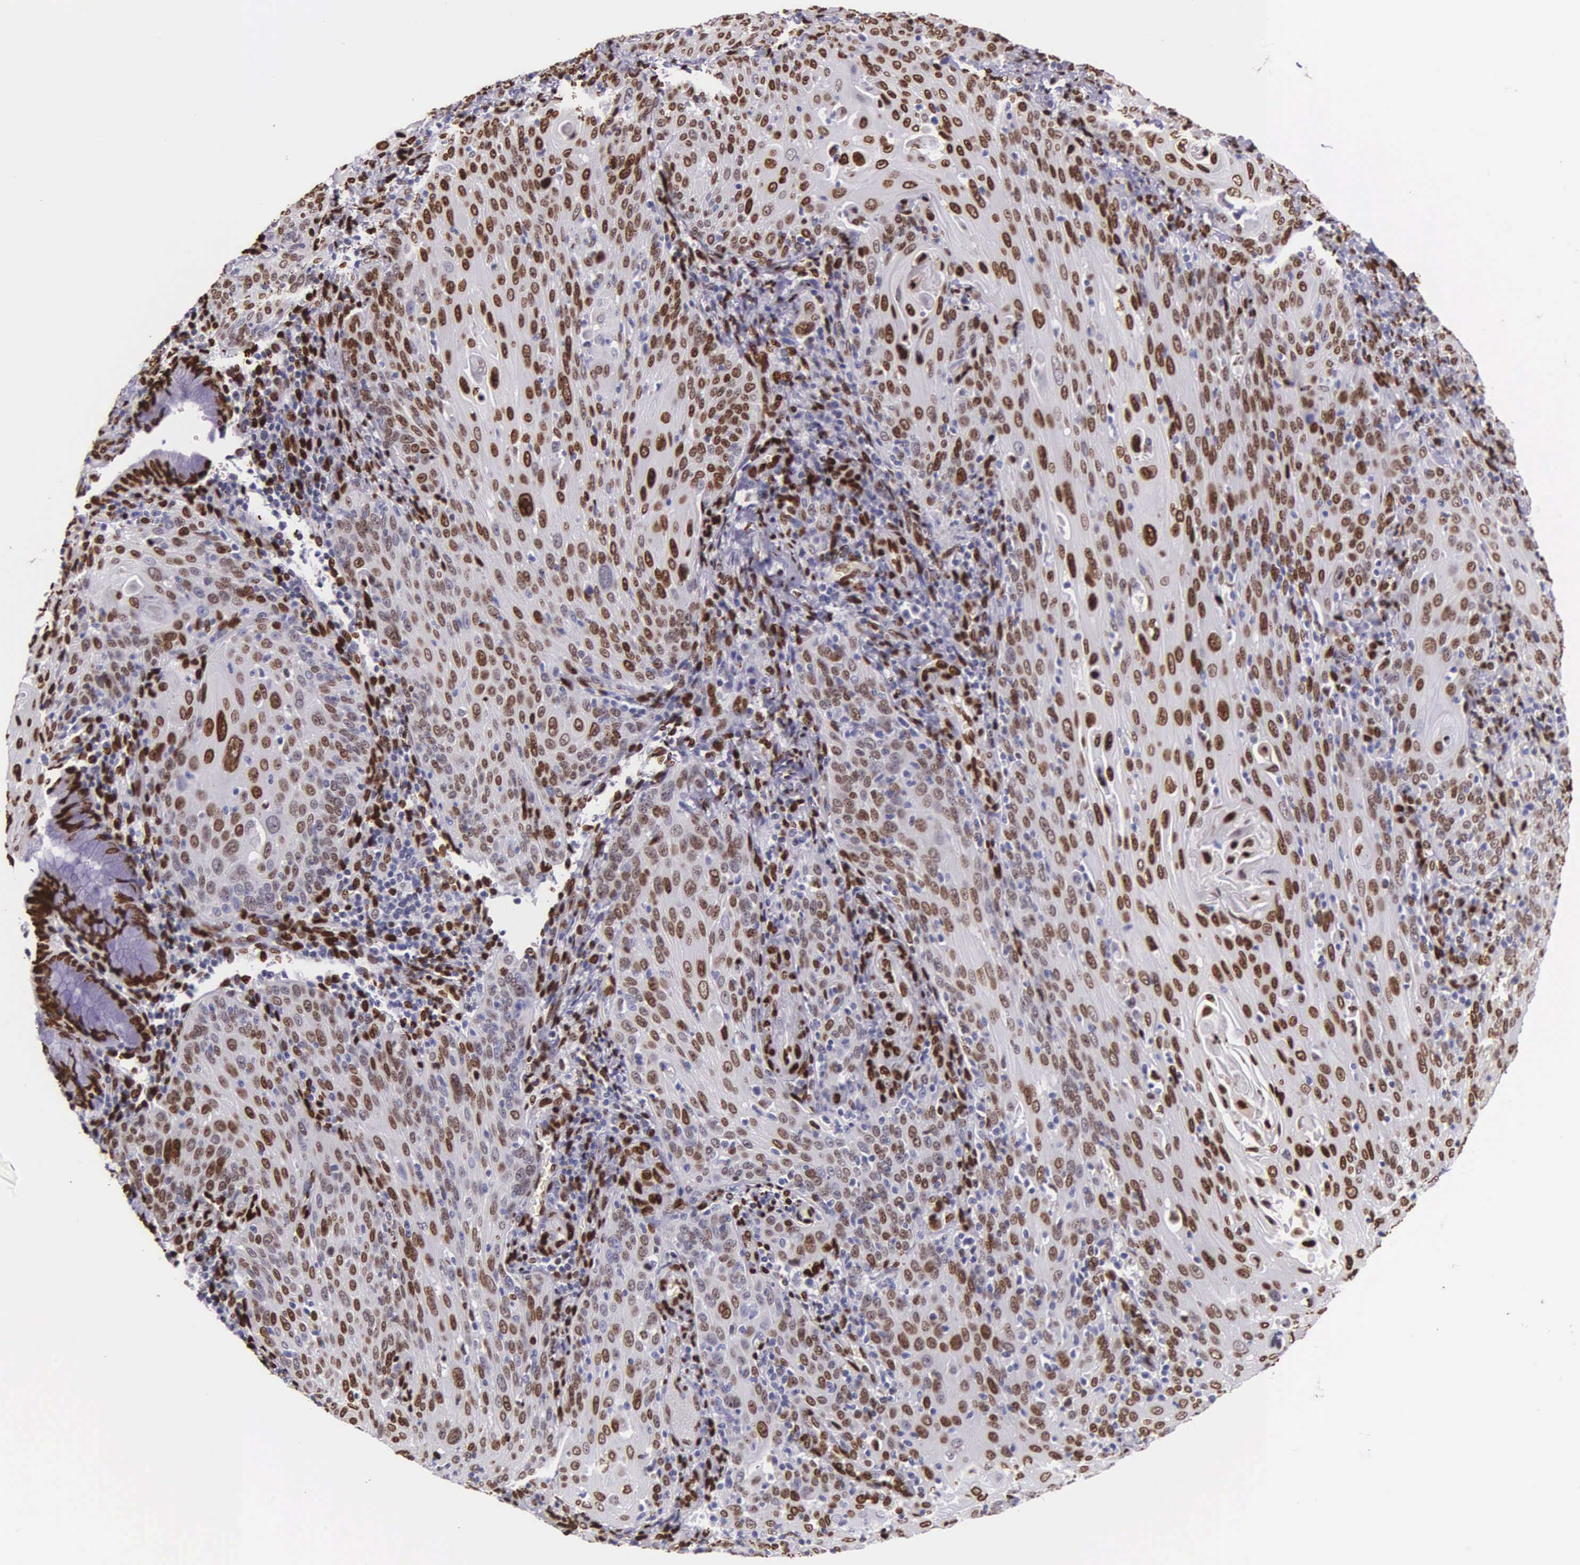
{"staining": {"intensity": "strong", "quantity": ">75%", "location": "nuclear"}, "tissue": "cervical cancer", "cell_type": "Tumor cells", "image_type": "cancer", "snomed": [{"axis": "morphology", "description": "Squamous cell carcinoma, NOS"}, {"axis": "topography", "description": "Cervix"}], "caption": "Squamous cell carcinoma (cervical) stained for a protein shows strong nuclear positivity in tumor cells.", "gene": "H1-0", "patient": {"sex": "female", "age": 54}}